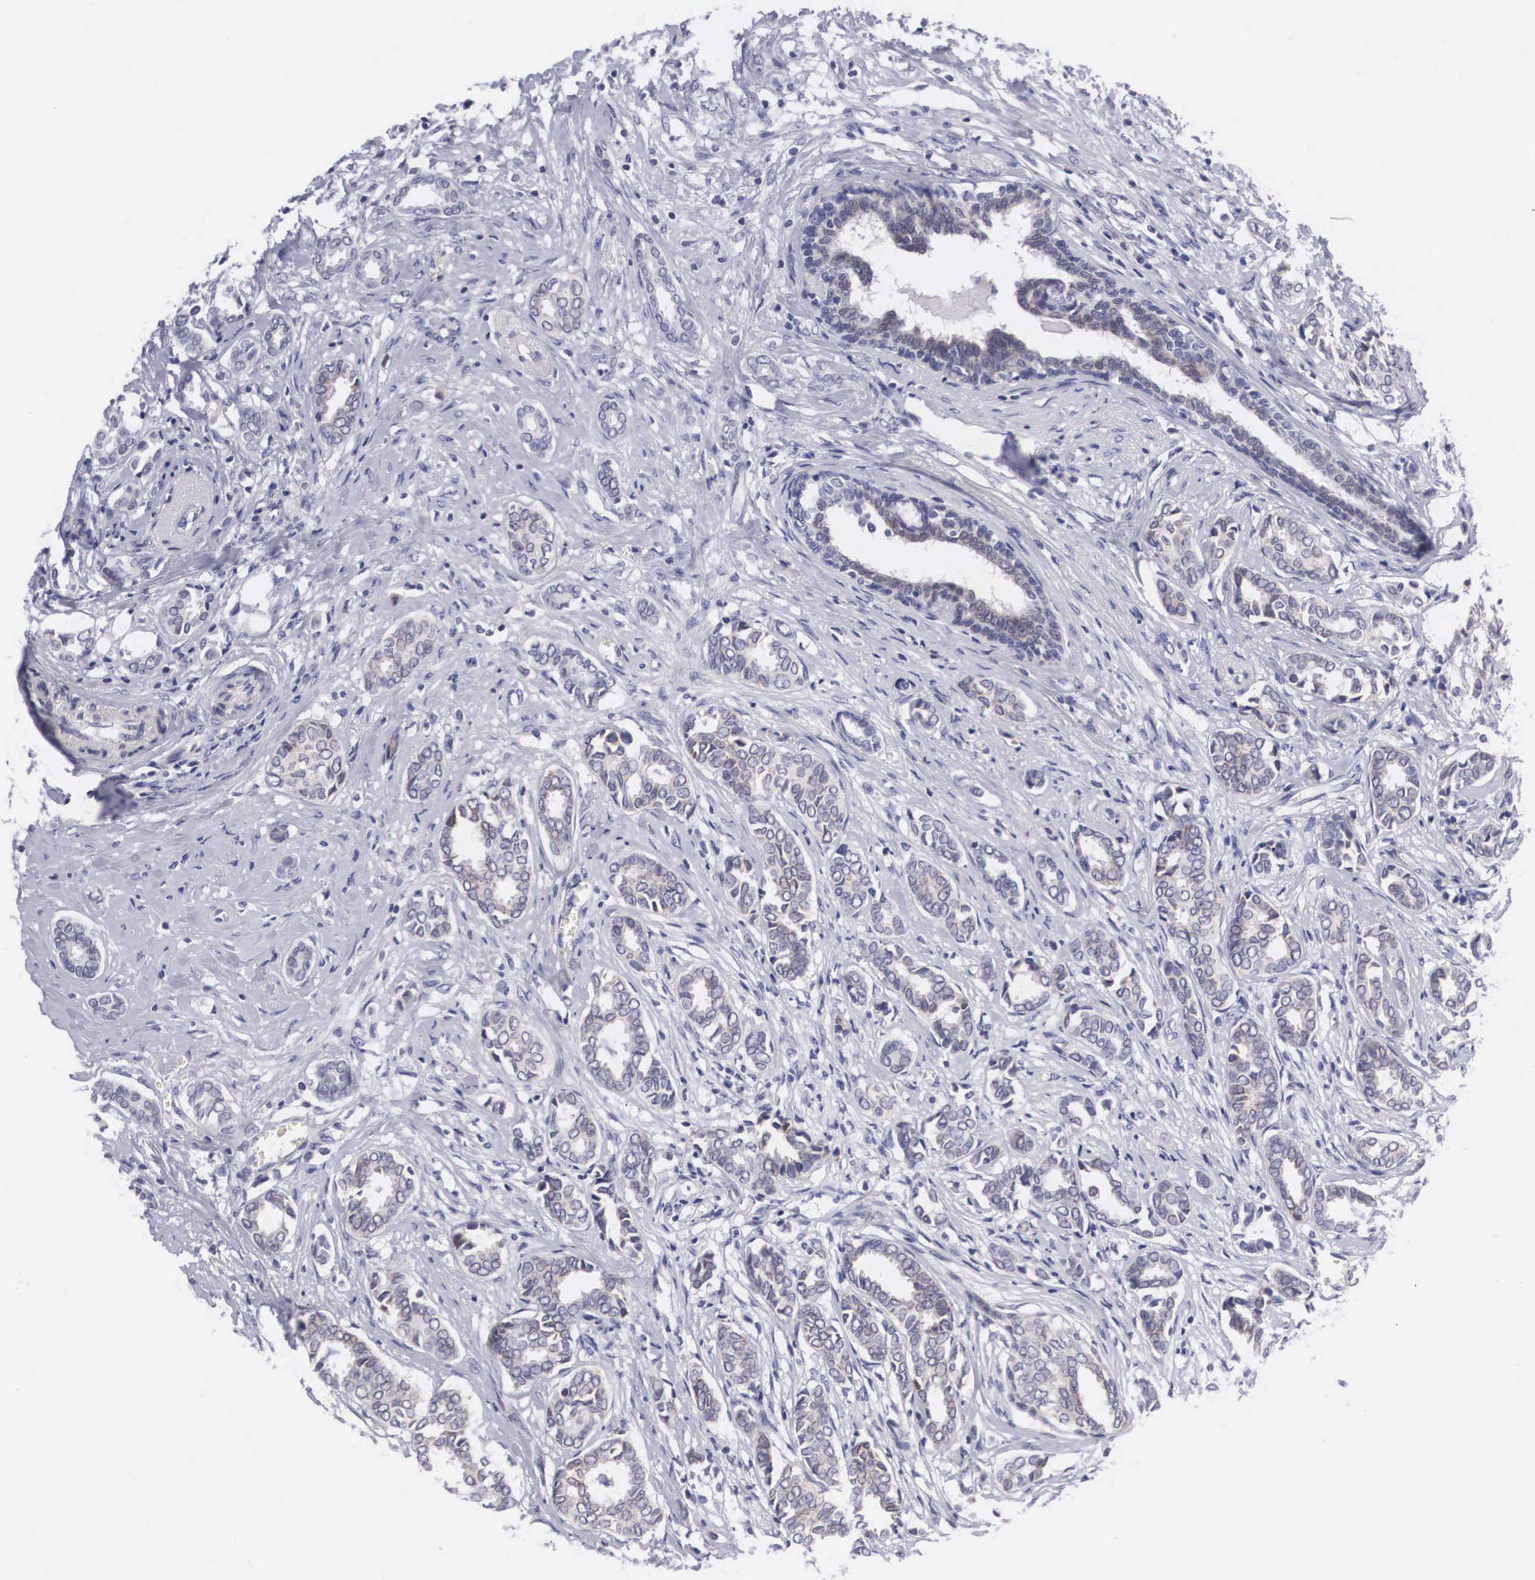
{"staining": {"intensity": "weak", "quantity": "25%-75%", "location": "cytoplasmic/membranous"}, "tissue": "breast cancer", "cell_type": "Tumor cells", "image_type": "cancer", "snomed": [{"axis": "morphology", "description": "Duct carcinoma"}, {"axis": "topography", "description": "Breast"}], "caption": "An immunohistochemistry (IHC) micrograph of neoplastic tissue is shown. Protein staining in brown labels weak cytoplasmic/membranous positivity in infiltrating ductal carcinoma (breast) within tumor cells. (Brightfield microscopy of DAB IHC at high magnification).", "gene": "SOX11", "patient": {"sex": "female", "age": 50}}